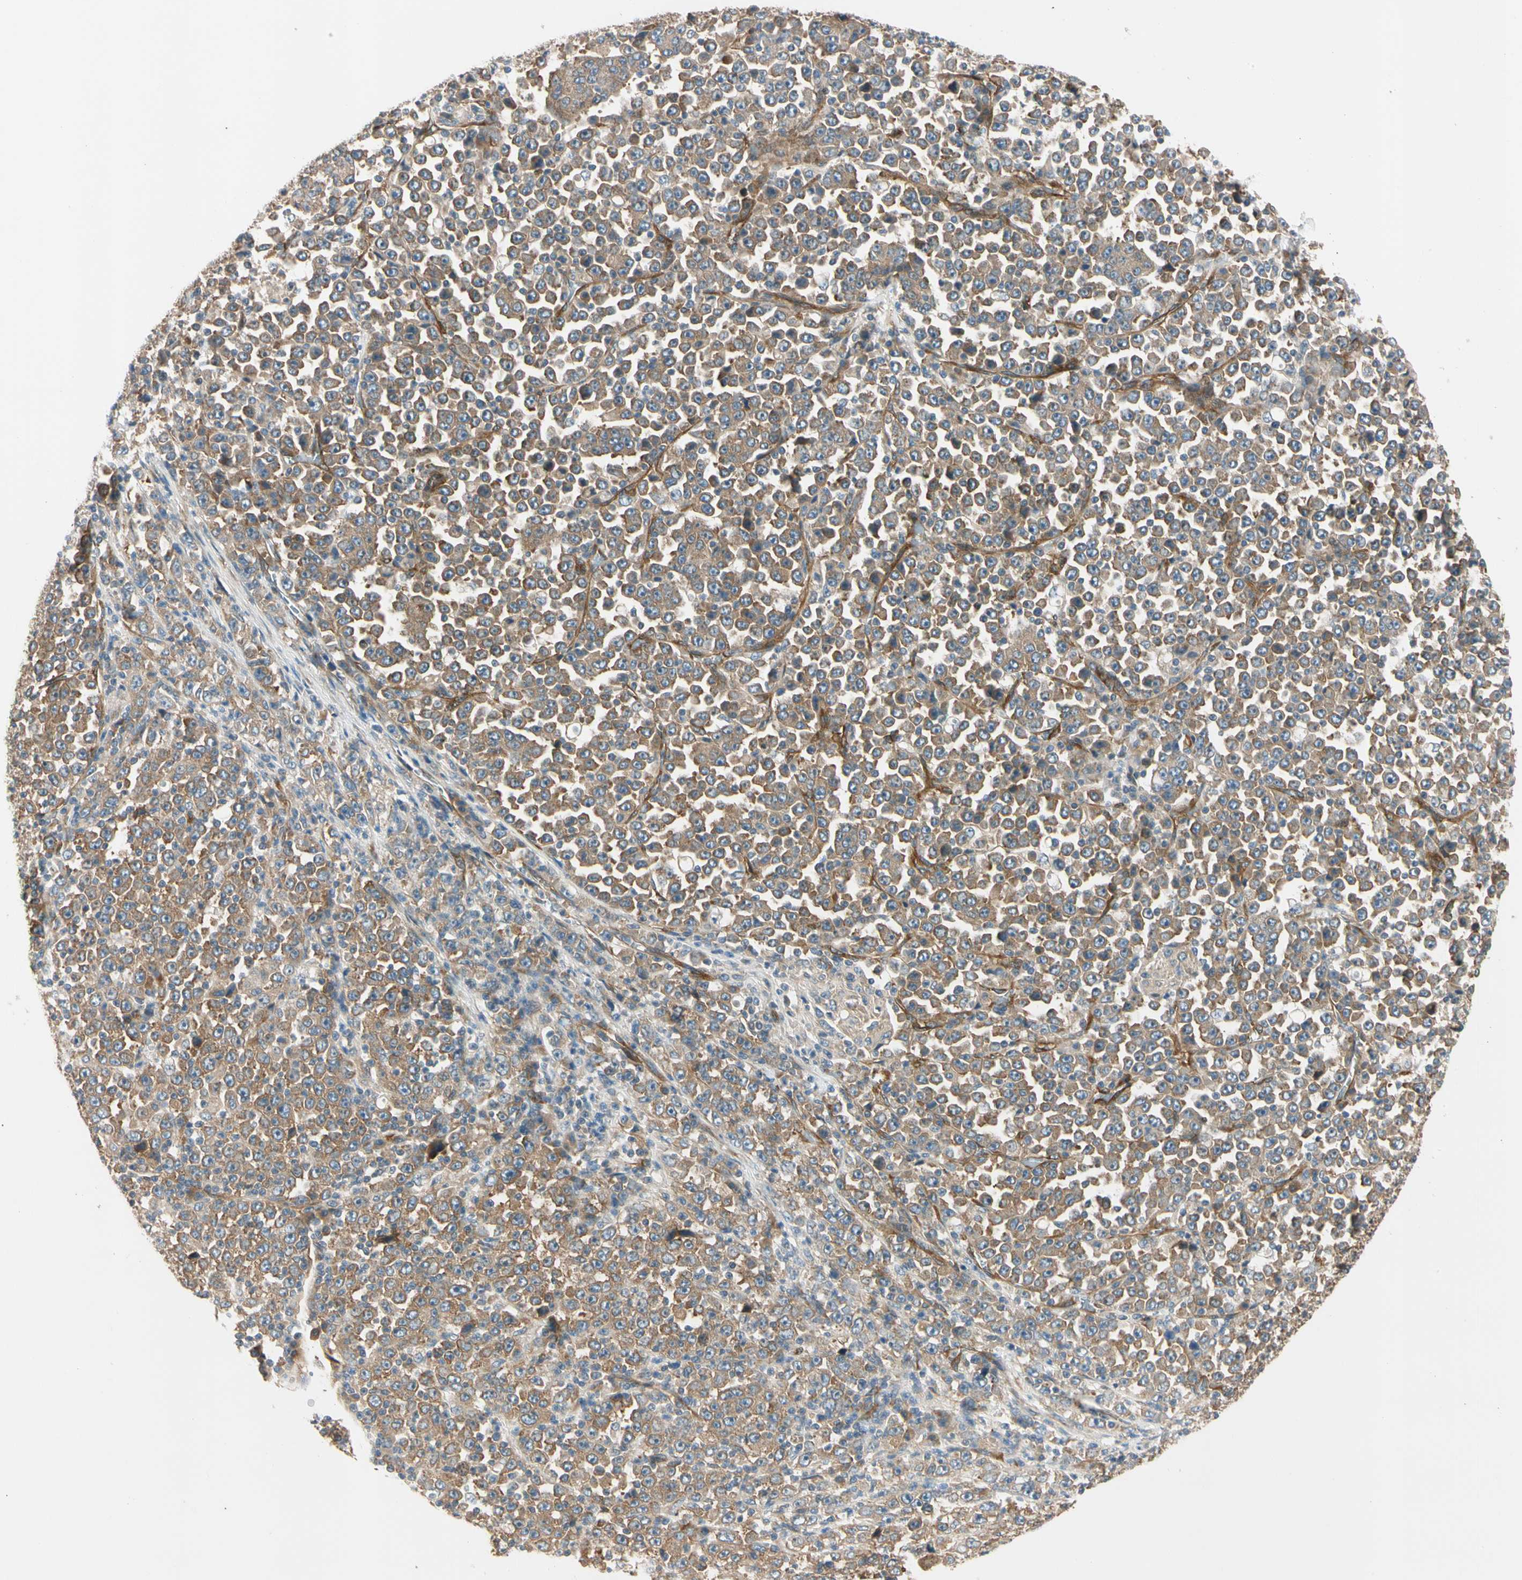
{"staining": {"intensity": "moderate", "quantity": ">75%", "location": "cytoplasmic/membranous"}, "tissue": "stomach cancer", "cell_type": "Tumor cells", "image_type": "cancer", "snomed": [{"axis": "morphology", "description": "Normal tissue, NOS"}, {"axis": "morphology", "description": "Adenocarcinoma, NOS"}, {"axis": "topography", "description": "Stomach, upper"}, {"axis": "topography", "description": "Stomach"}], "caption": "Stomach cancer (adenocarcinoma) was stained to show a protein in brown. There is medium levels of moderate cytoplasmic/membranous positivity in approximately >75% of tumor cells. The staining is performed using DAB brown chromogen to label protein expression. The nuclei are counter-stained blue using hematoxylin.", "gene": "ROCK2", "patient": {"sex": "male", "age": 59}}